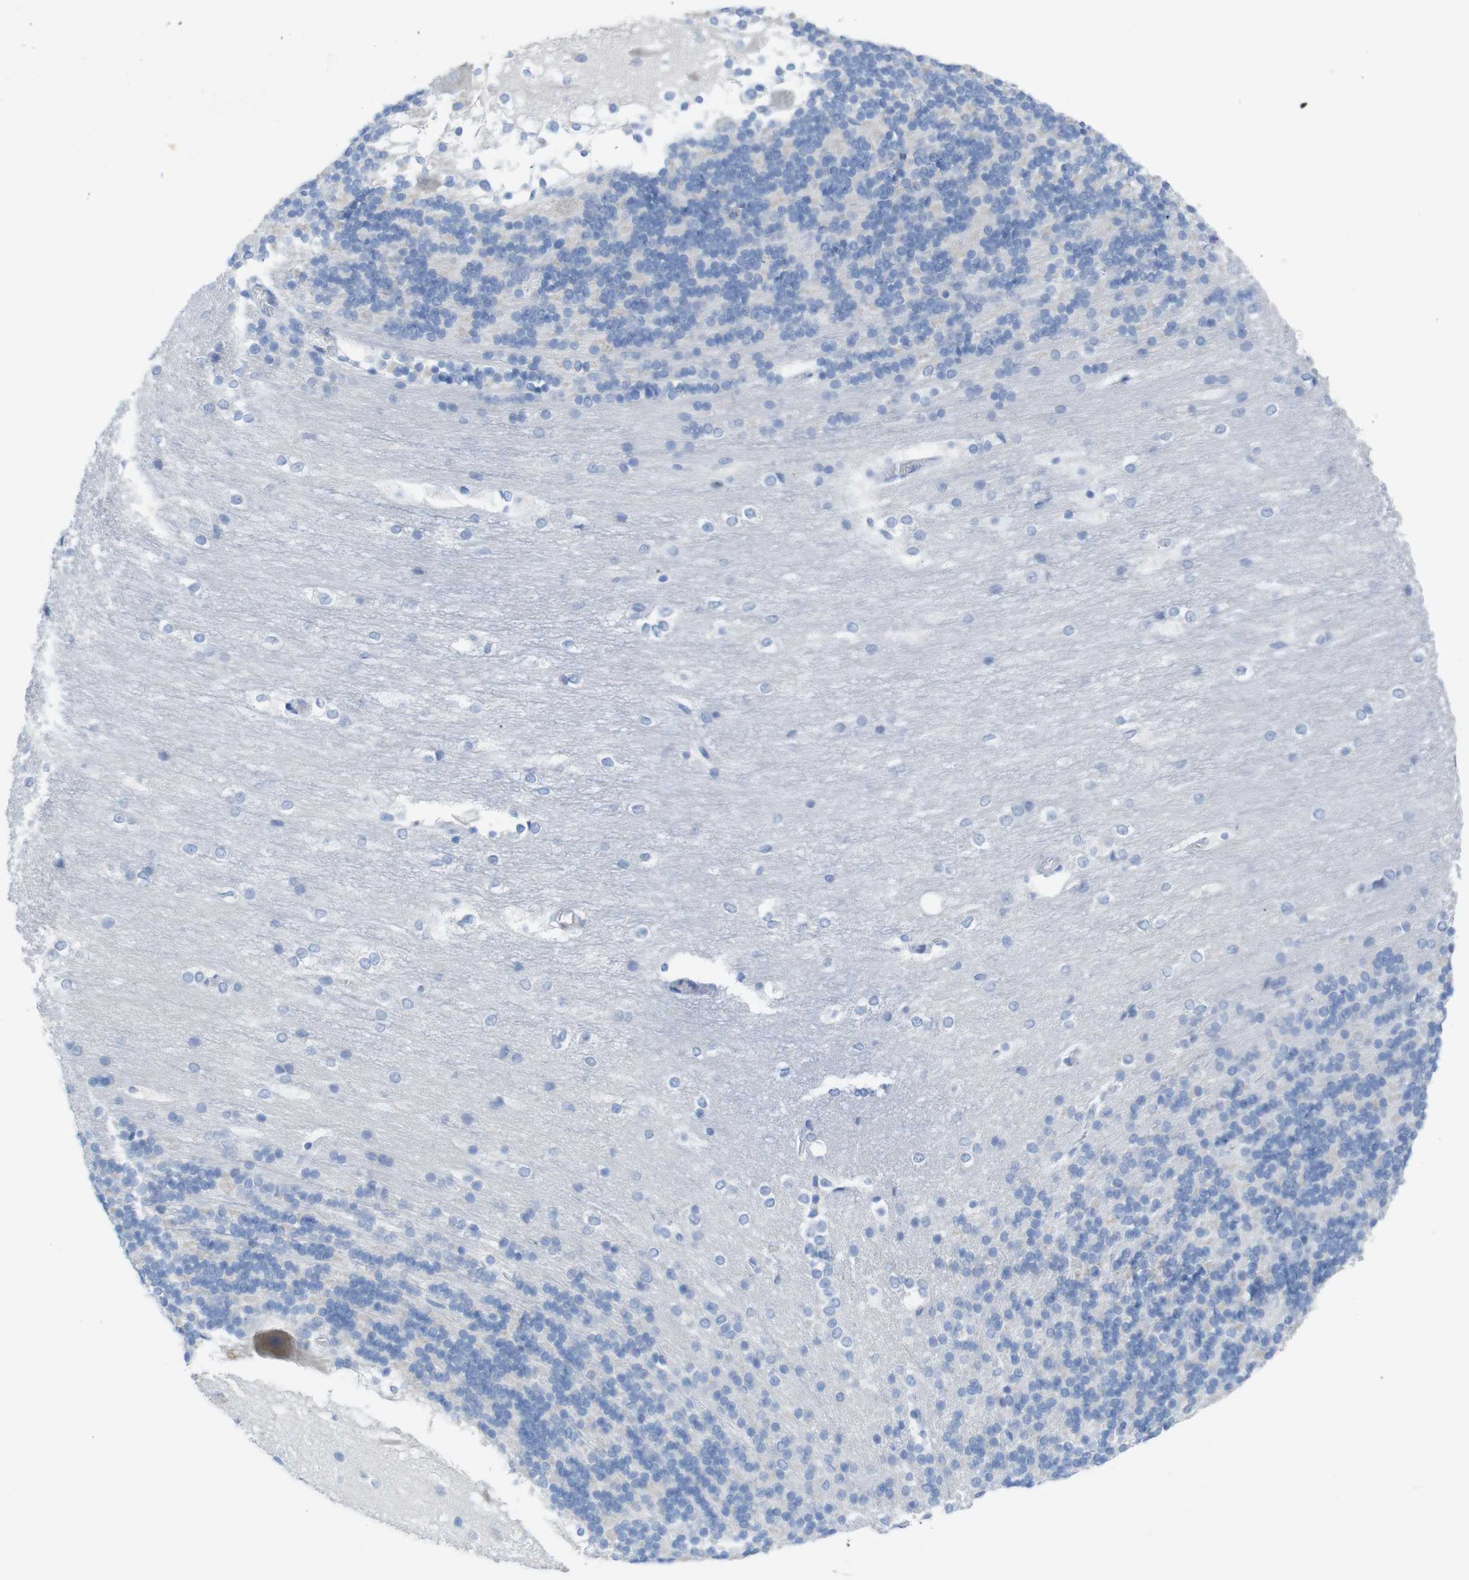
{"staining": {"intensity": "negative", "quantity": "none", "location": "none"}, "tissue": "cerebellum", "cell_type": "Cells in granular layer", "image_type": "normal", "snomed": [{"axis": "morphology", "description": "Normal tissue, NOS"}, {"axis": "topography", "description": "Cerebellum"}], "caption": "Human cerebellum stained for a protein using immunohistochemistry (IHC) exhibits no staining in cells in granular layer.", "gene": "LAG3", "patient": {"sex": "female", "age": 19}}